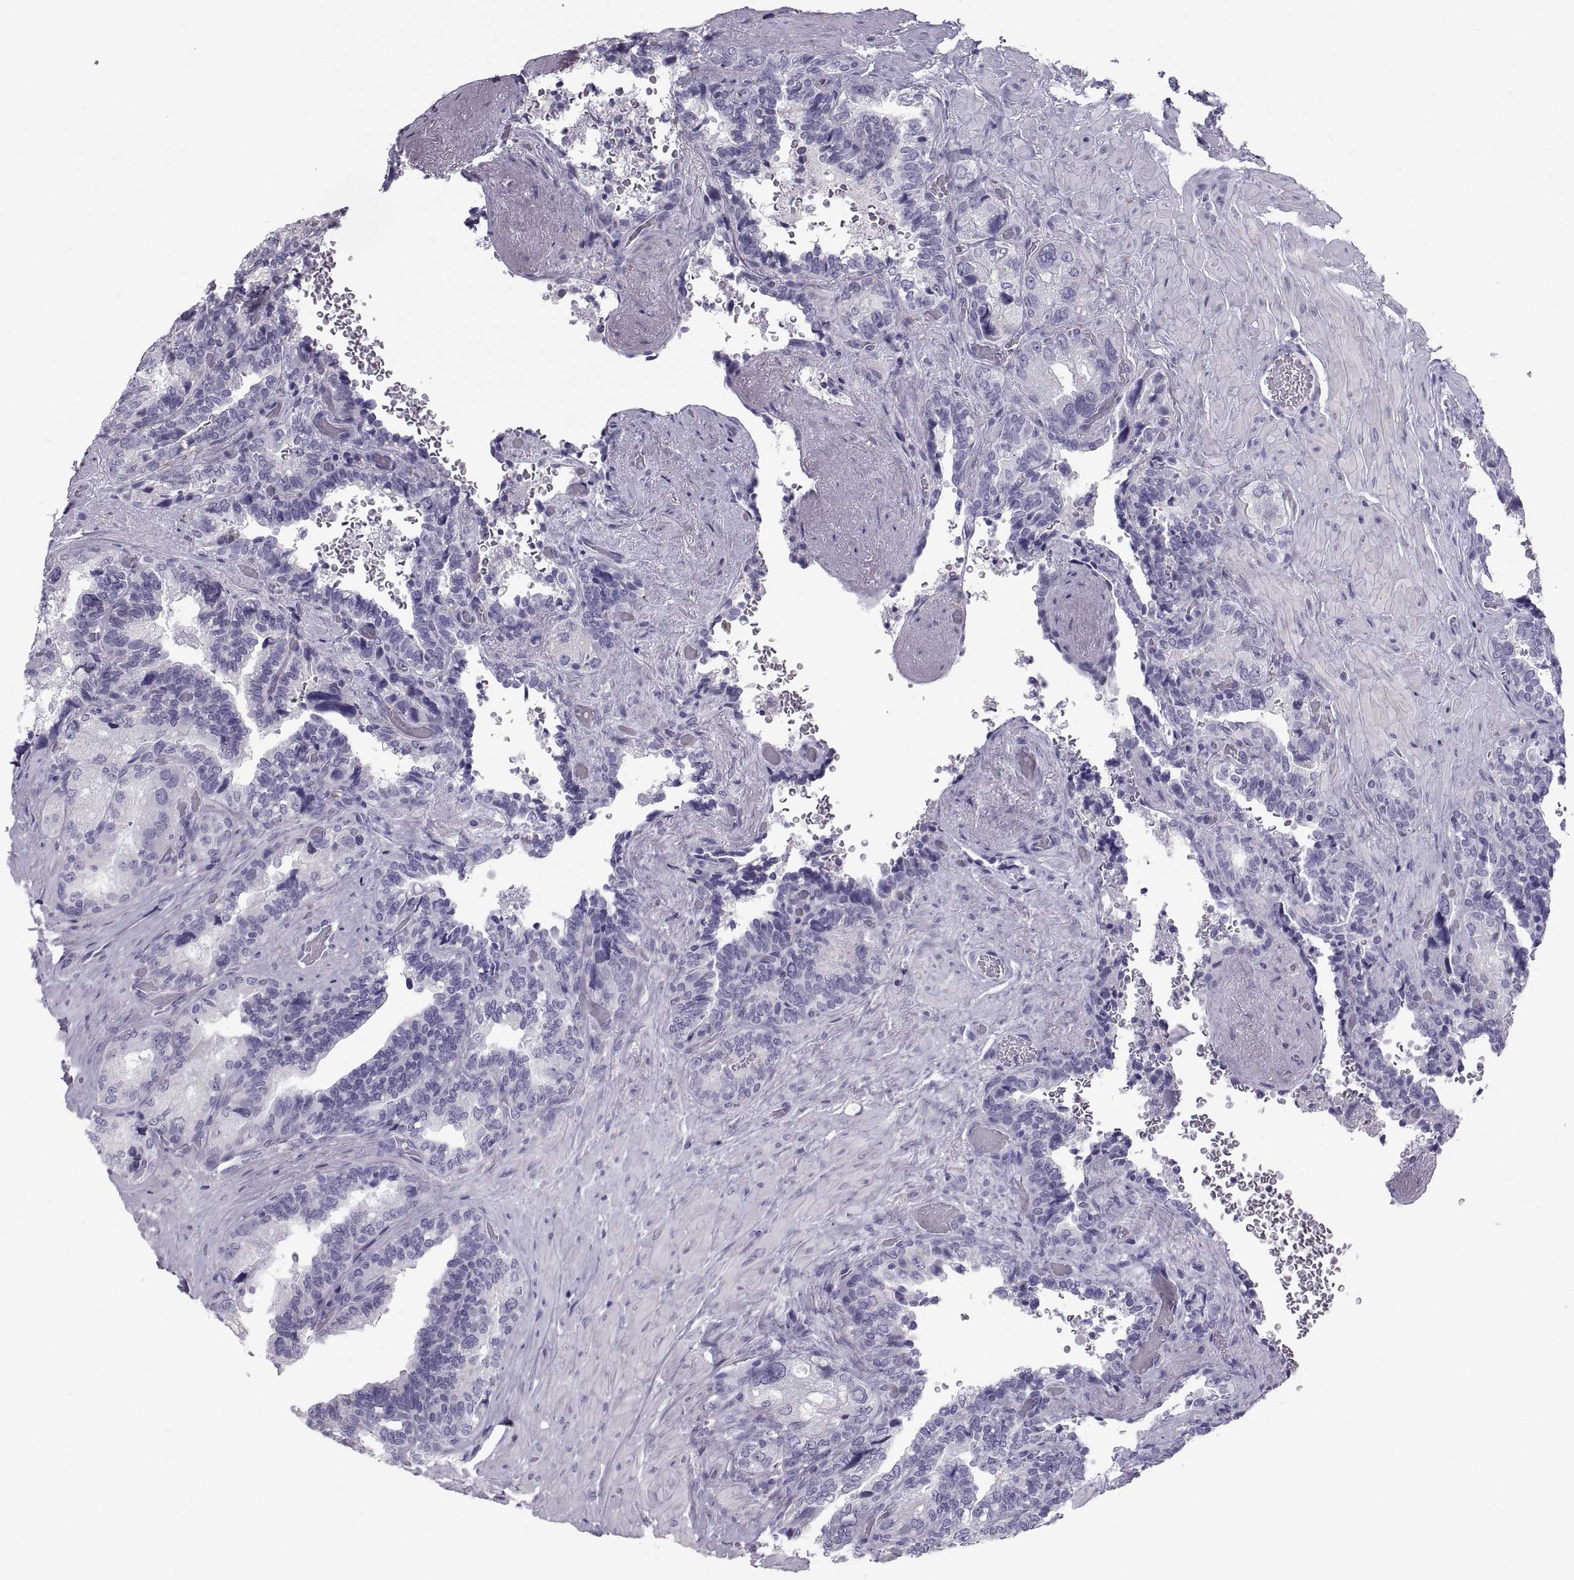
{"staining": {"intensity": "negative", "quantity": "none", "location": "none"}, "tissue": "seminal vesicle", "cell_type": "Glandular cells", "image_type": "normal", "snomed": [{"axis": "morphology", "description": "Normal tissue, NOS"}, {"axis": "topography", "description": "Seminal veicle"}], "caption": "This micrograph is of unremarkable seminal vesicle stained with immunohistochemistry (IHC) to label a protein in brown with the nuclei are counter-stained blue. There is no staining in glandular cells. (DAB immunohistochemistry (IHC), high magnification).", "gene": "PCSK1N", "patient": {"sex": "male", "age": 69}}